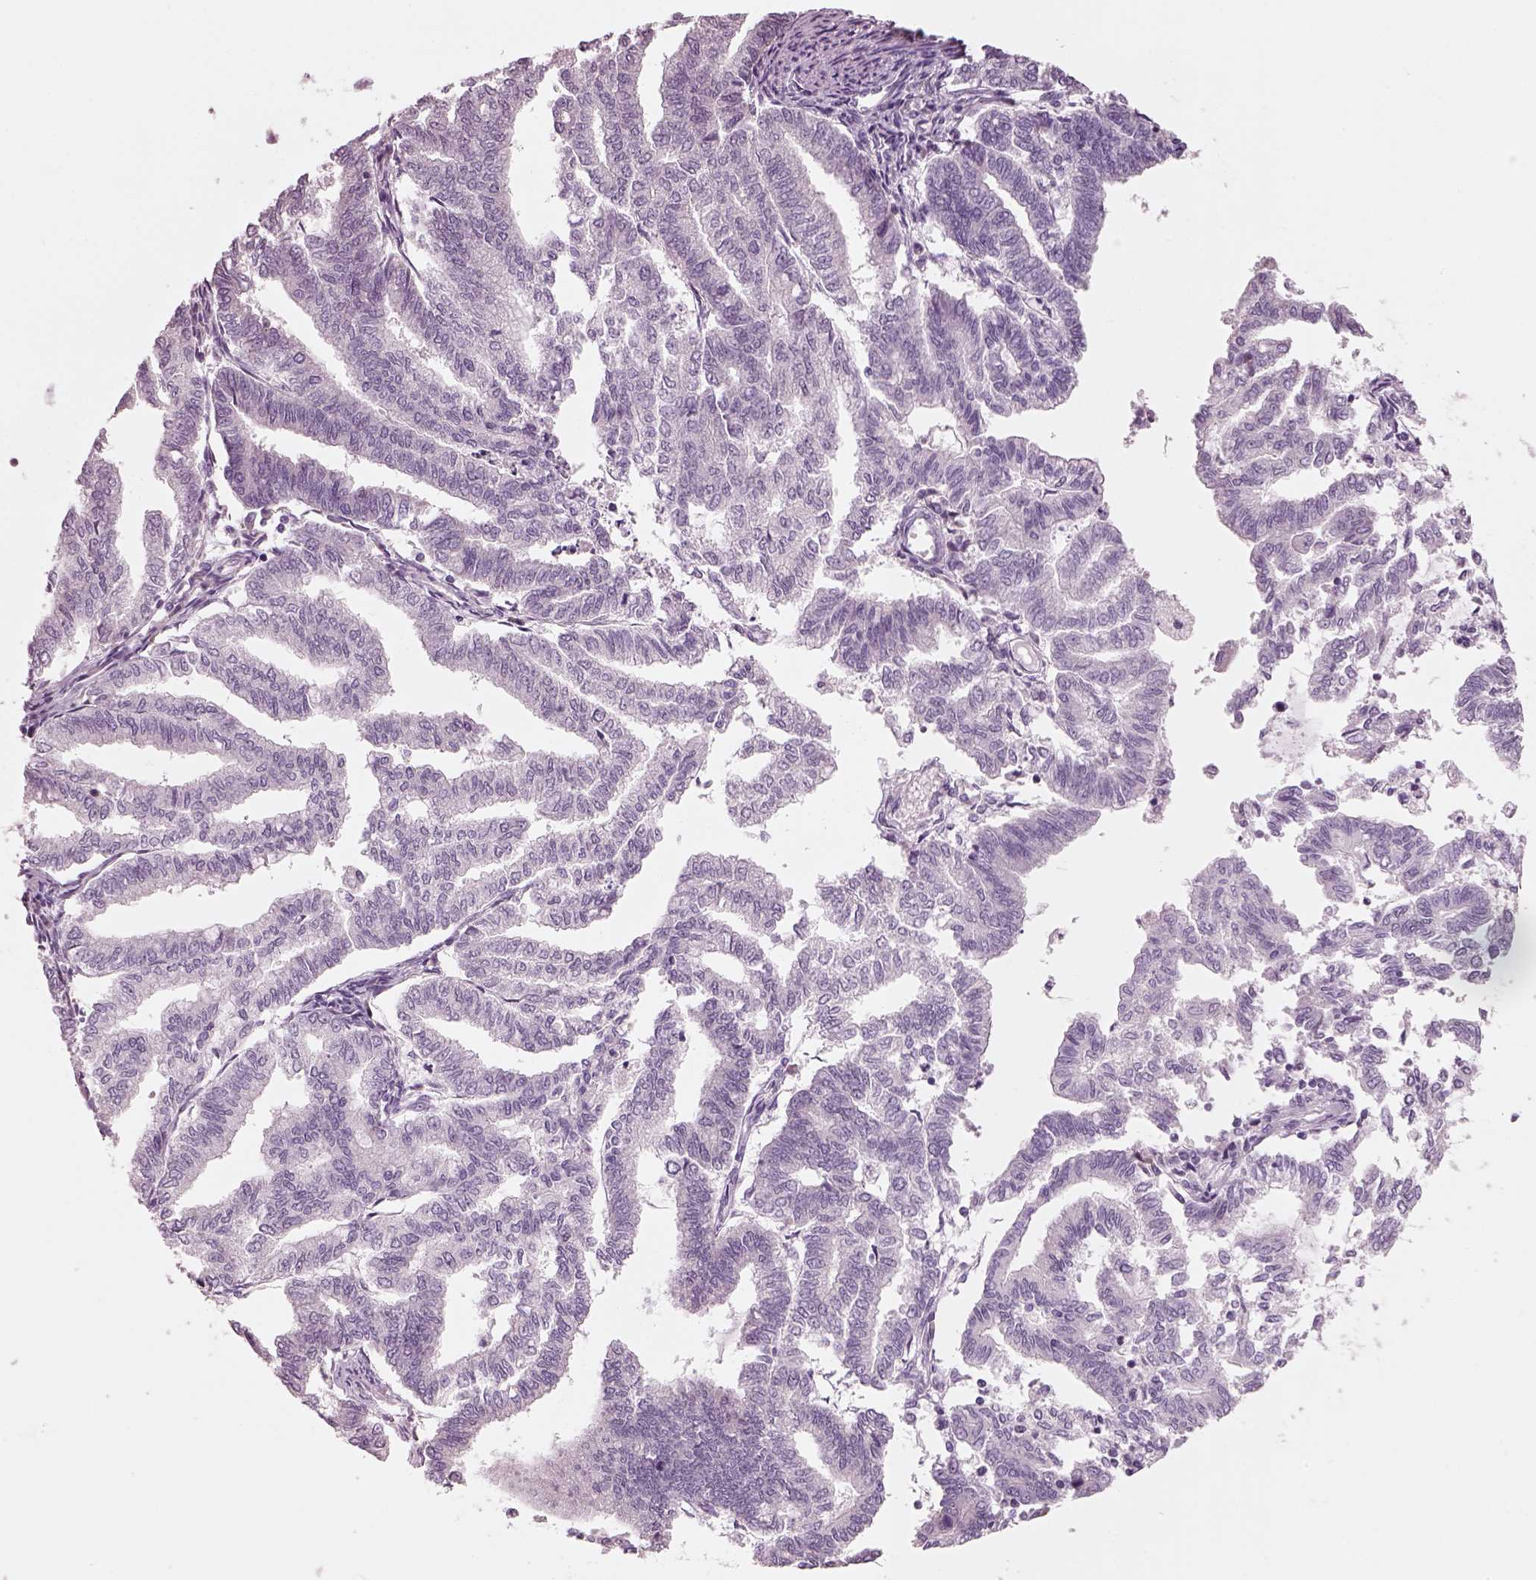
{"staining": {"intensity": "negative", "quantity": "none", "location": "none"}, "tissue": "endometrial cancer", "cell_type": "Tumor cells", "image_type": "cancer", "snomed": [{"axis": "morphology", "description": "Adenocarcinoma, NOS"}, {"axis": "topography", "description": "Endometrium"}], "caption": "Immunohistochemistry (IHC) photomicrograph of neoplastic tissue: adenocarcinoma (endometrial) stained with DAB (3,3'-diaminobenzidine) exhibits no significant protein expression in tumor cells.", "gene": "SLC27A2", "patient": {"sex": "female", "age": 79}}